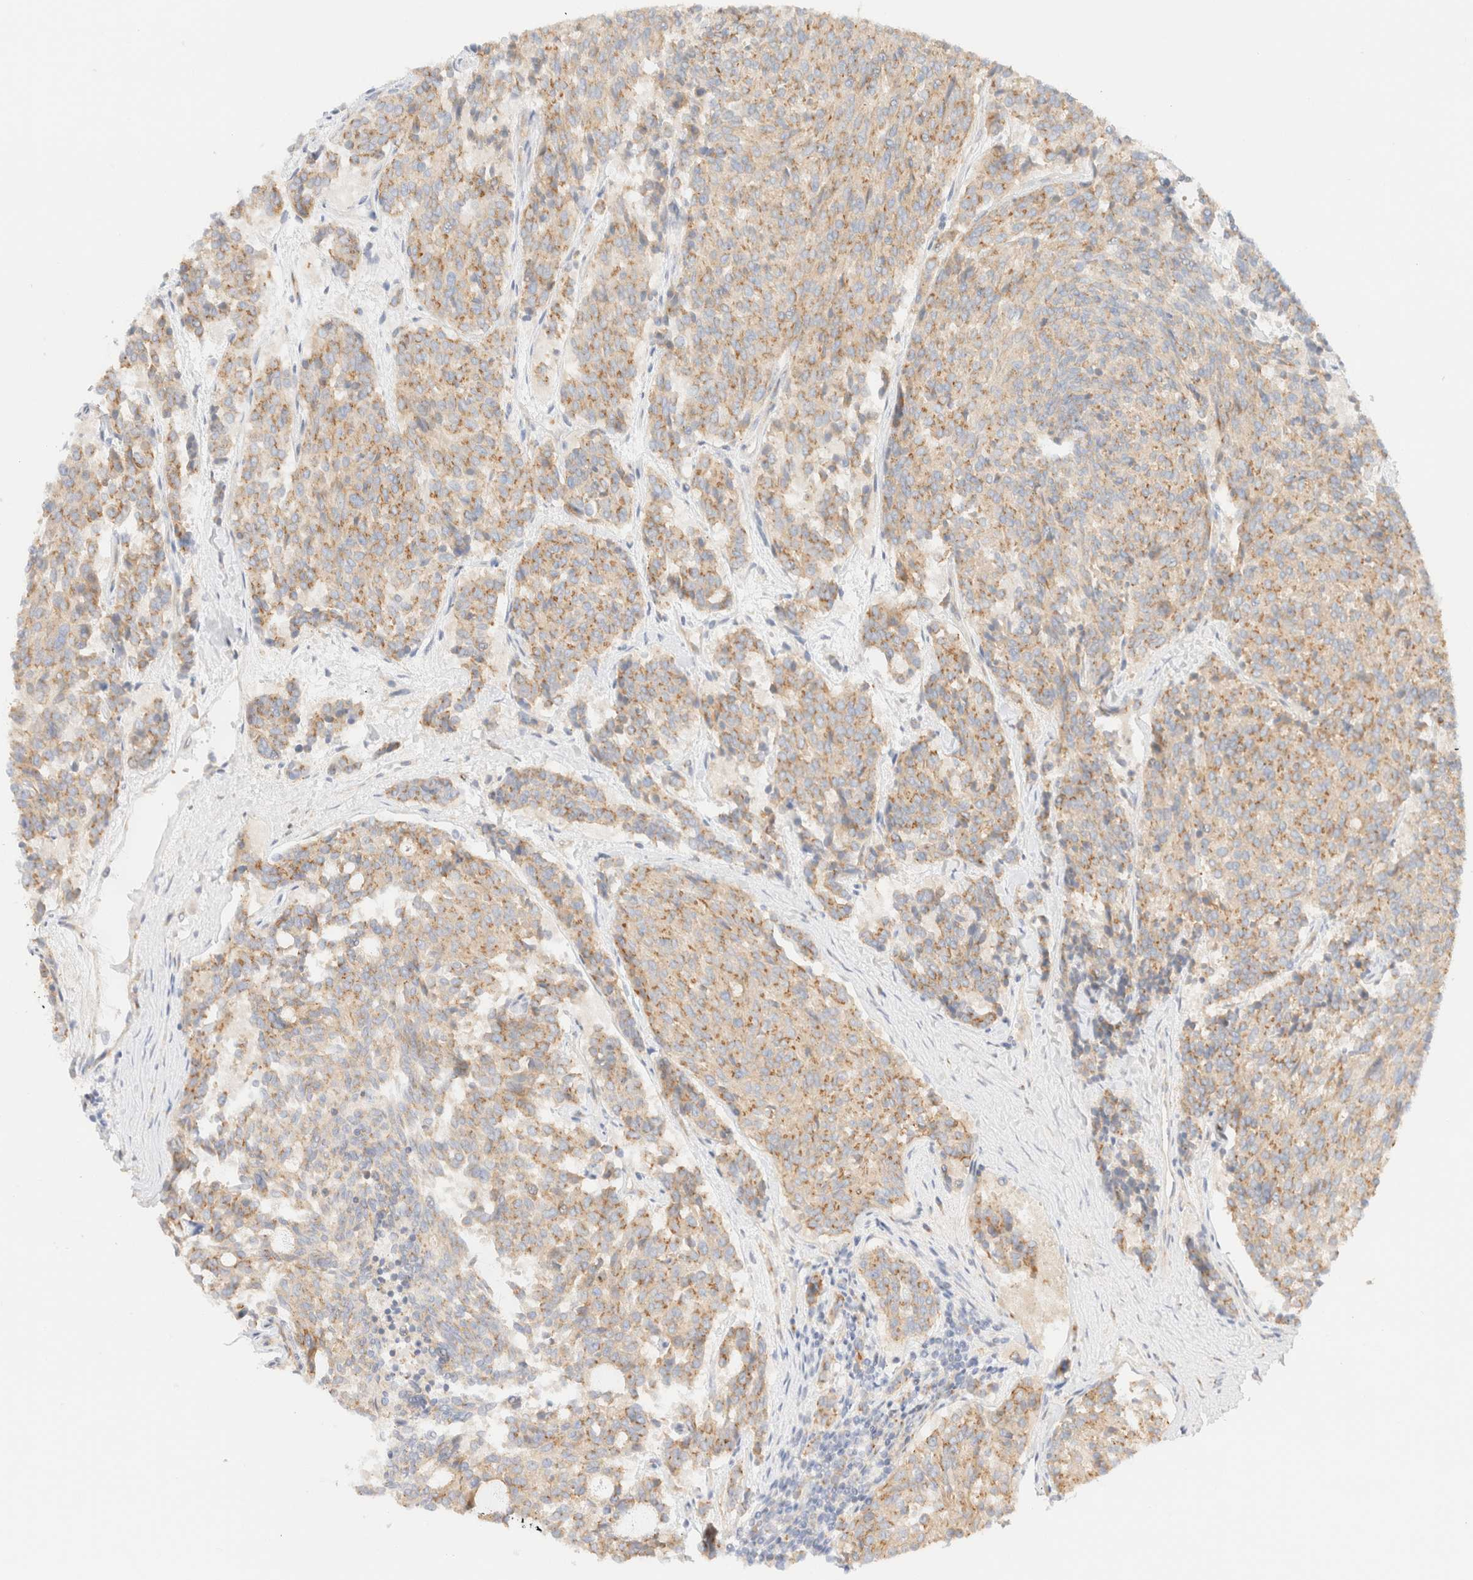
{"staining": {"intensity": "weak", "quantity": ">75%", "location": "cytoplasmic/membranous"}, "tissue": "carcinoid", "cell_type": "Tumor cells", "image_type": "cancer", "snomed": [{"axis": "morphology", "description": "Carcinoid, malignant, NOS"}, {"axis": "topography", "description": "Pancreas"}], "caption": "Brown immunohistochemical staining in human carcinoid shows weak cytoplasmic/membranous positivity in approximately >75% of tumor cells.", "gene": "MYO10", "patient": {"sex": "female", "age": 54}}